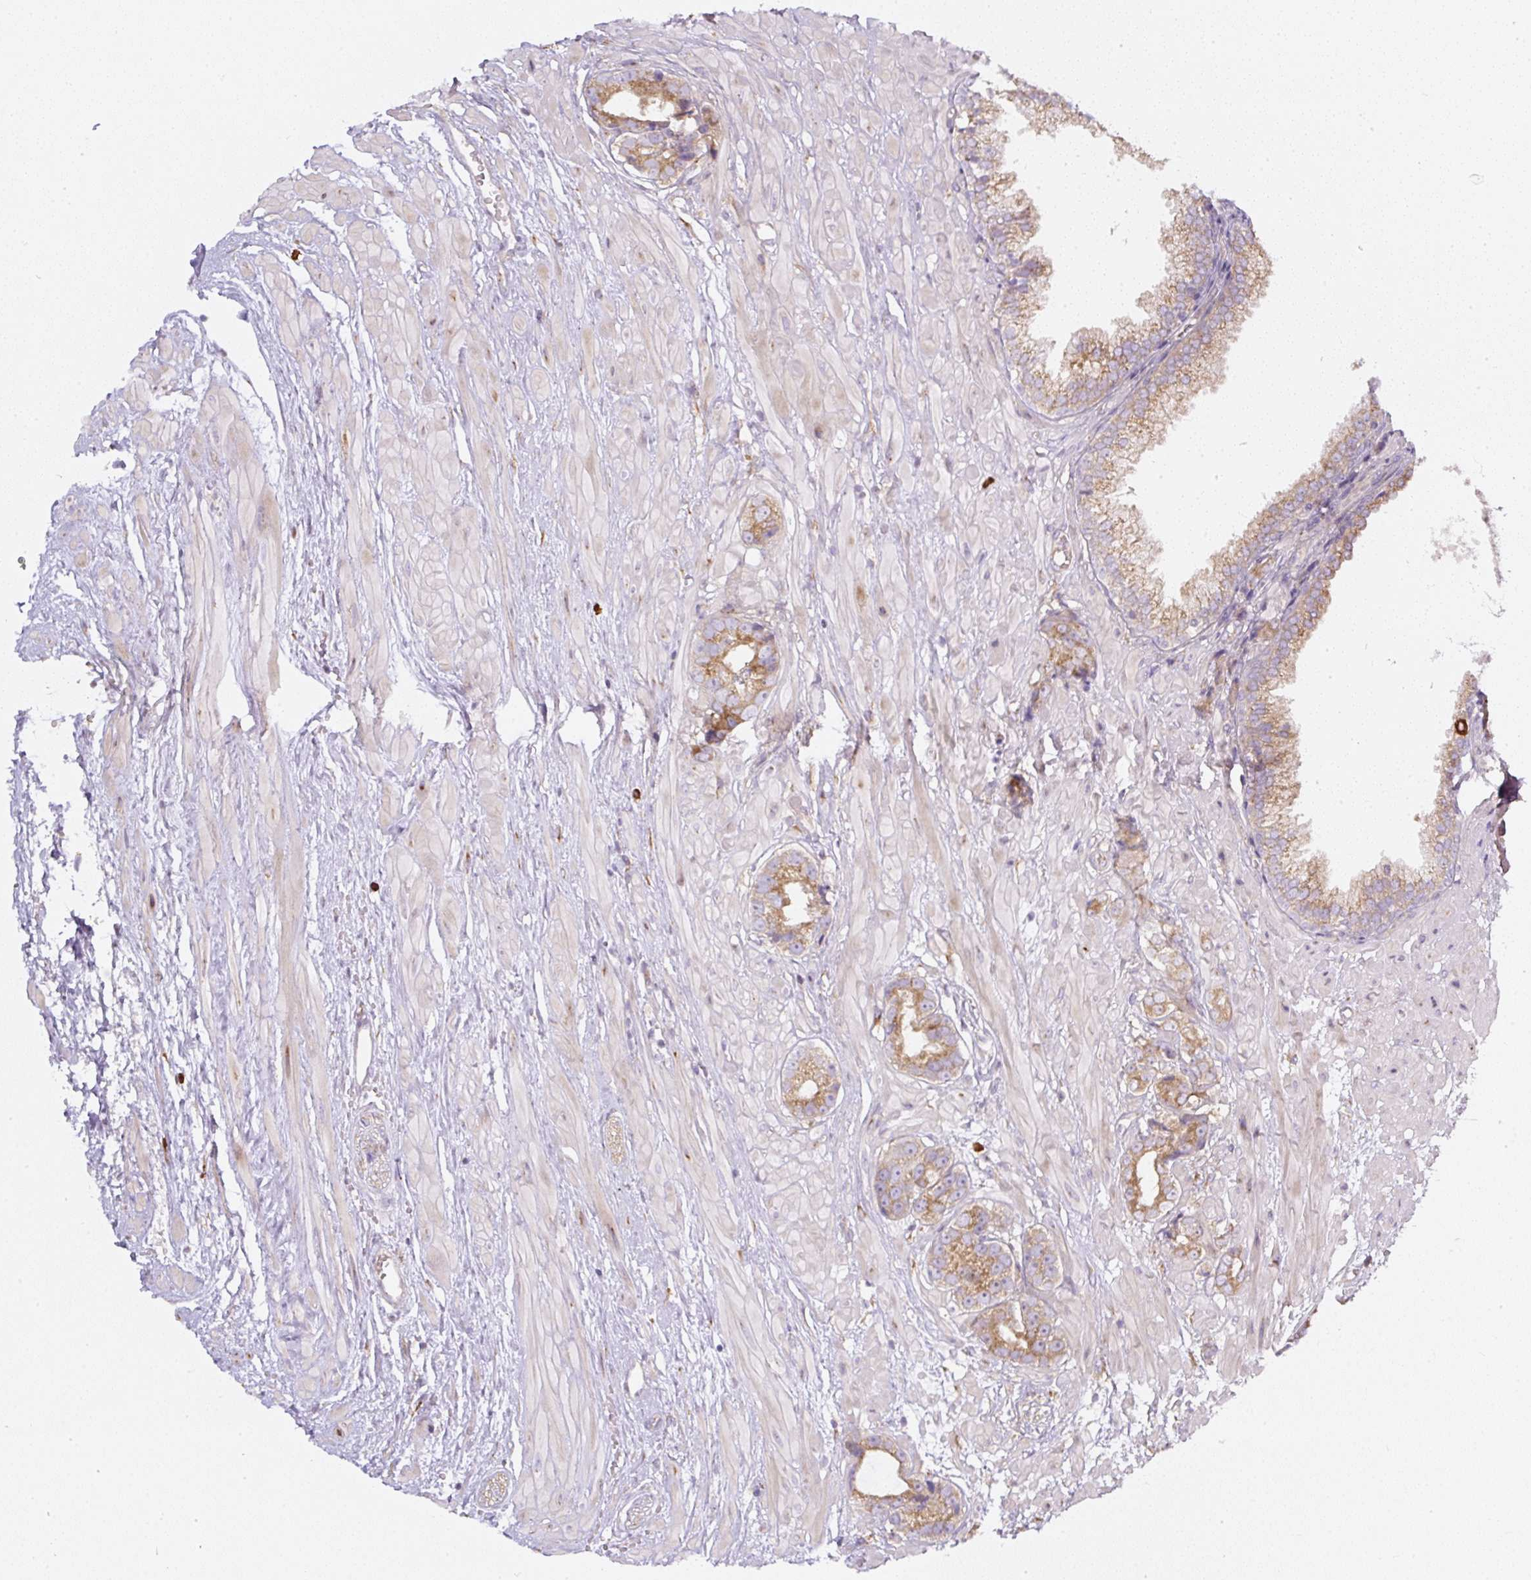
{"staining": {"intensity": "moderate", "quantity": ">75%", "location": "cytoplasmic/membranous"}, "tissue": "prostate cancer", "cell_type": "Tumor cells", "image_type": "cancer", "snomed": [{"axis": "morphology", "description": "Adenocarcinoma, High grade"}, {"axis": "topography", "description": "Prostate"}], "caption": "Human prostate high-grade adenocarcinoma stained with a brown dye reveals moderate cytoplasmic/membranous positive expression in approximately >75% of tumor cells.", "gene": "MLX", "patient": {"sex": "male", "age": 71}}